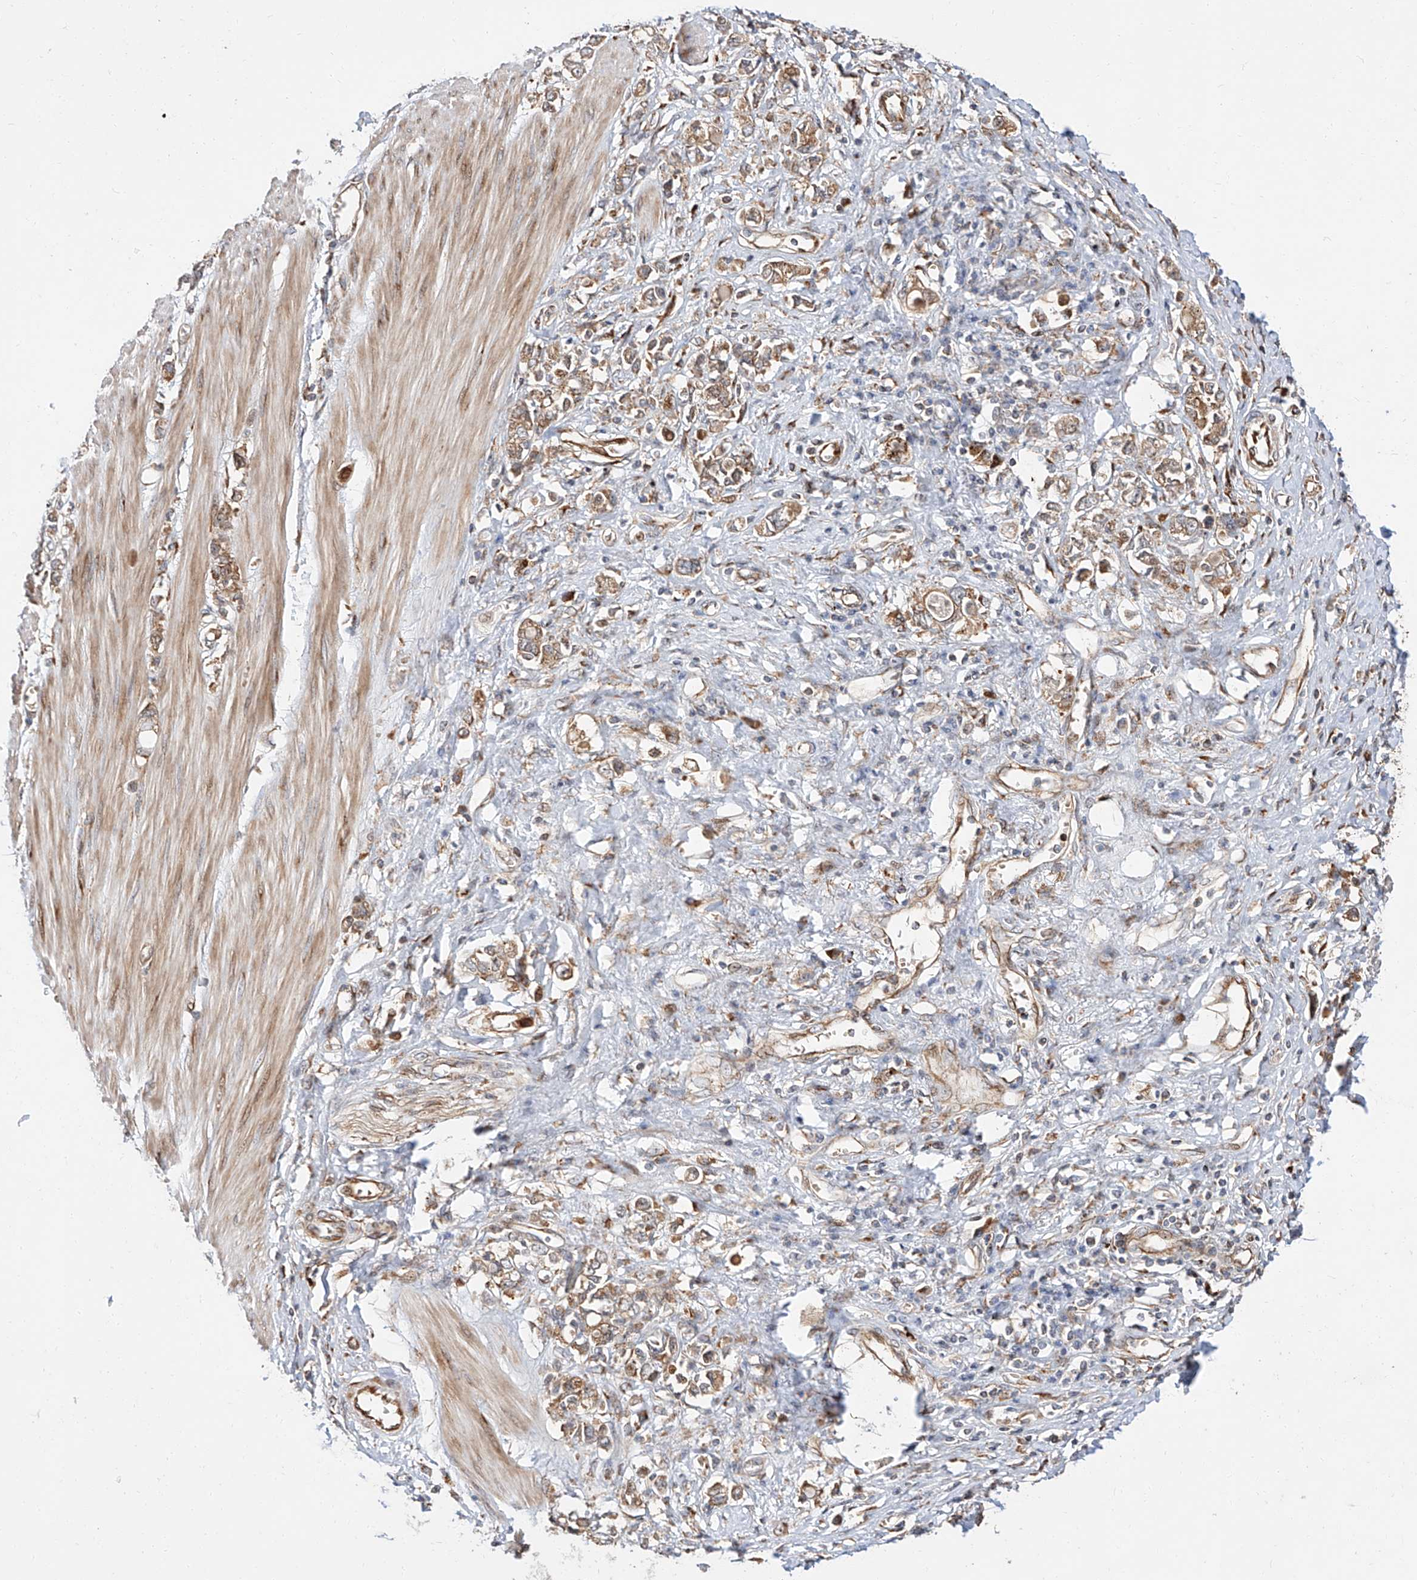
{"staining": {"intensity": "weak", "quantity": ">75%", "location": "cytoplasmic/membranous"}, "tissue": "stomach cancer", "cell_type": "Tumor cells", "image_type": "cancer", "snomed": [{"axis": "morphology", "description": "Adenocarcinoma, NOS"}, {"axis": "topography", "description": "Stomach"}], "caption": "Immunohistochemical staining of stomach cancer shows low levels of weak cytoplasmic/membranous positivity in approximately >75% of tumor cells.", "gene": "DIRAS3", "patient": {"sex": "female", "age": 76}}